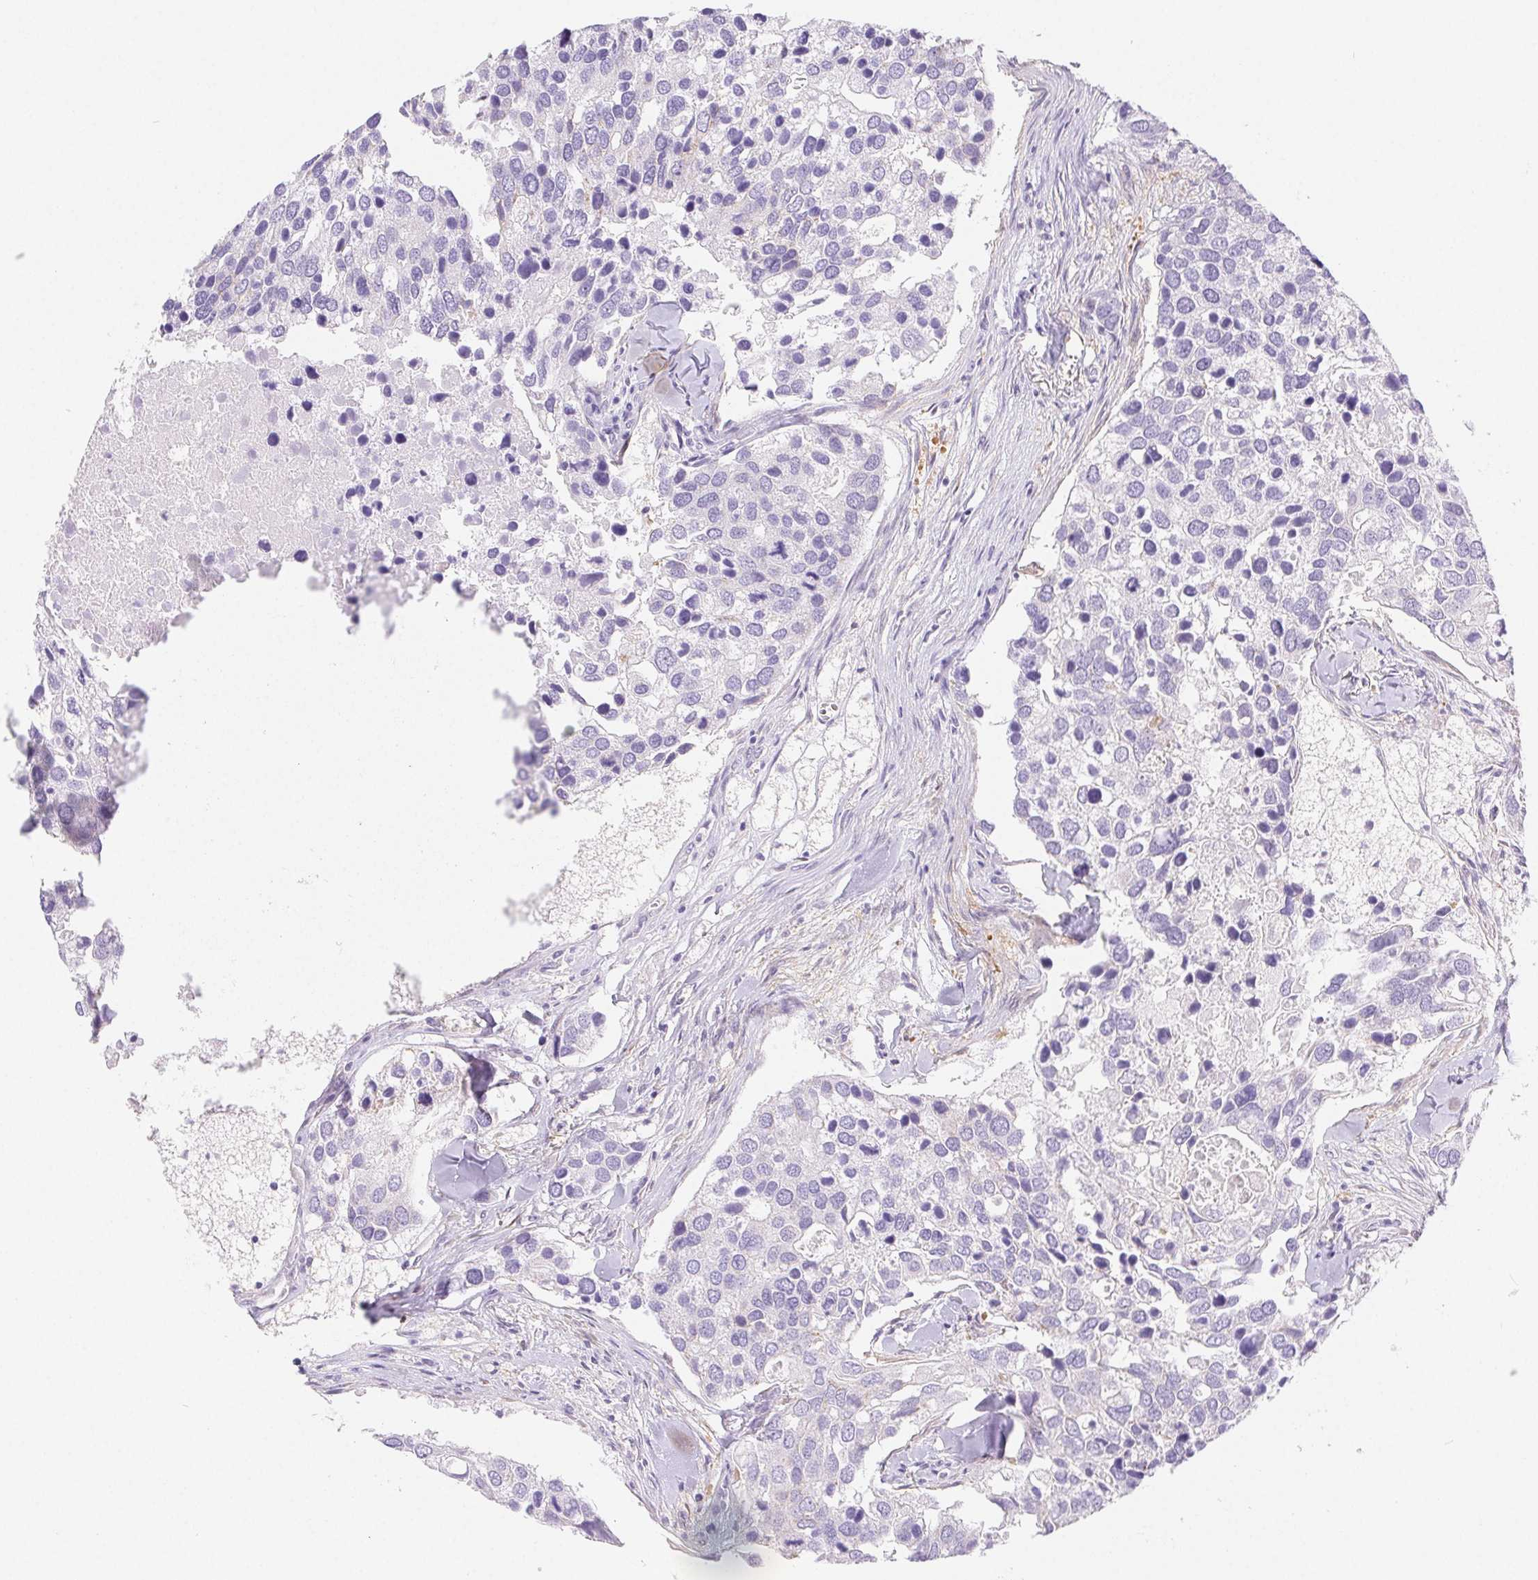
{"staining": {"intensity": "negative", "quantity": "none", "location": "none"}, "tissue": "breast cancer", "cell_type": "Tumor cells", "image_type": "cancer", "snomed": [{"axis": "morphology", "description": "Duct carcinoma"}, {"axis": "topography", "description": "Breast"}], "caption": "This is an immunohistochemistry (IHC) image of breast cancer (intraductal carcinoma). There is no staining in tumor cells.", "gene": "PNLIP", "patient": {"sex": "female", "age": 83}}